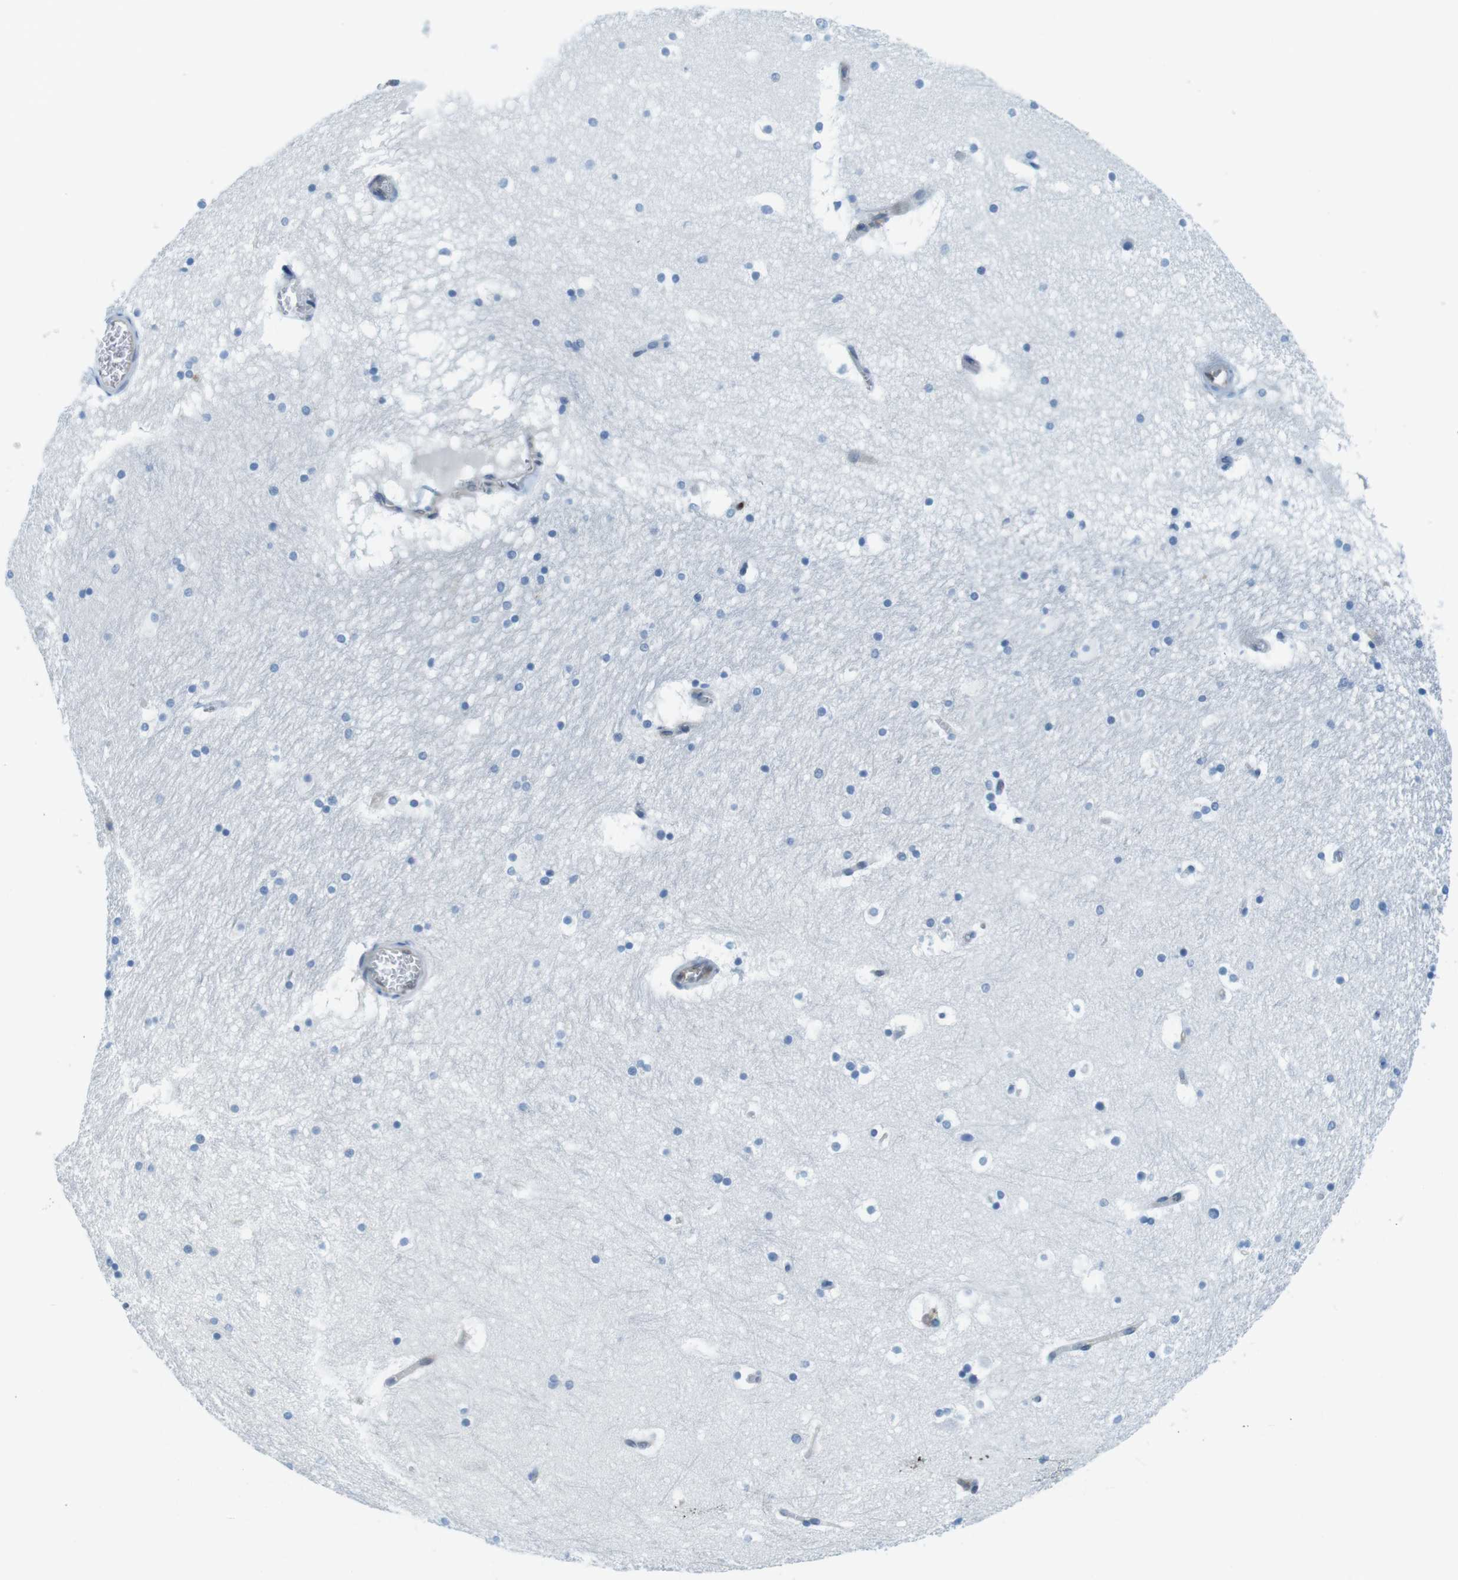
{"staining": {"intensity": "negative", "quantity": "none", "location": "none"}, "tissue": "hippocampus", "cell_type": "Glial cells", "image_type": "normal", "snomed": [{"axis": "morphology", "description": "Normal tissue, NOS"}, {"axis": "topography", "description": "Hippocampus"}], "caption": "Photomicrograph shows no protein staining in glial cells of unremarkable hippocampus. Nuclei are stained in blue.", "gene": "TES", "patient": {"sex": "male", "age": 45}}